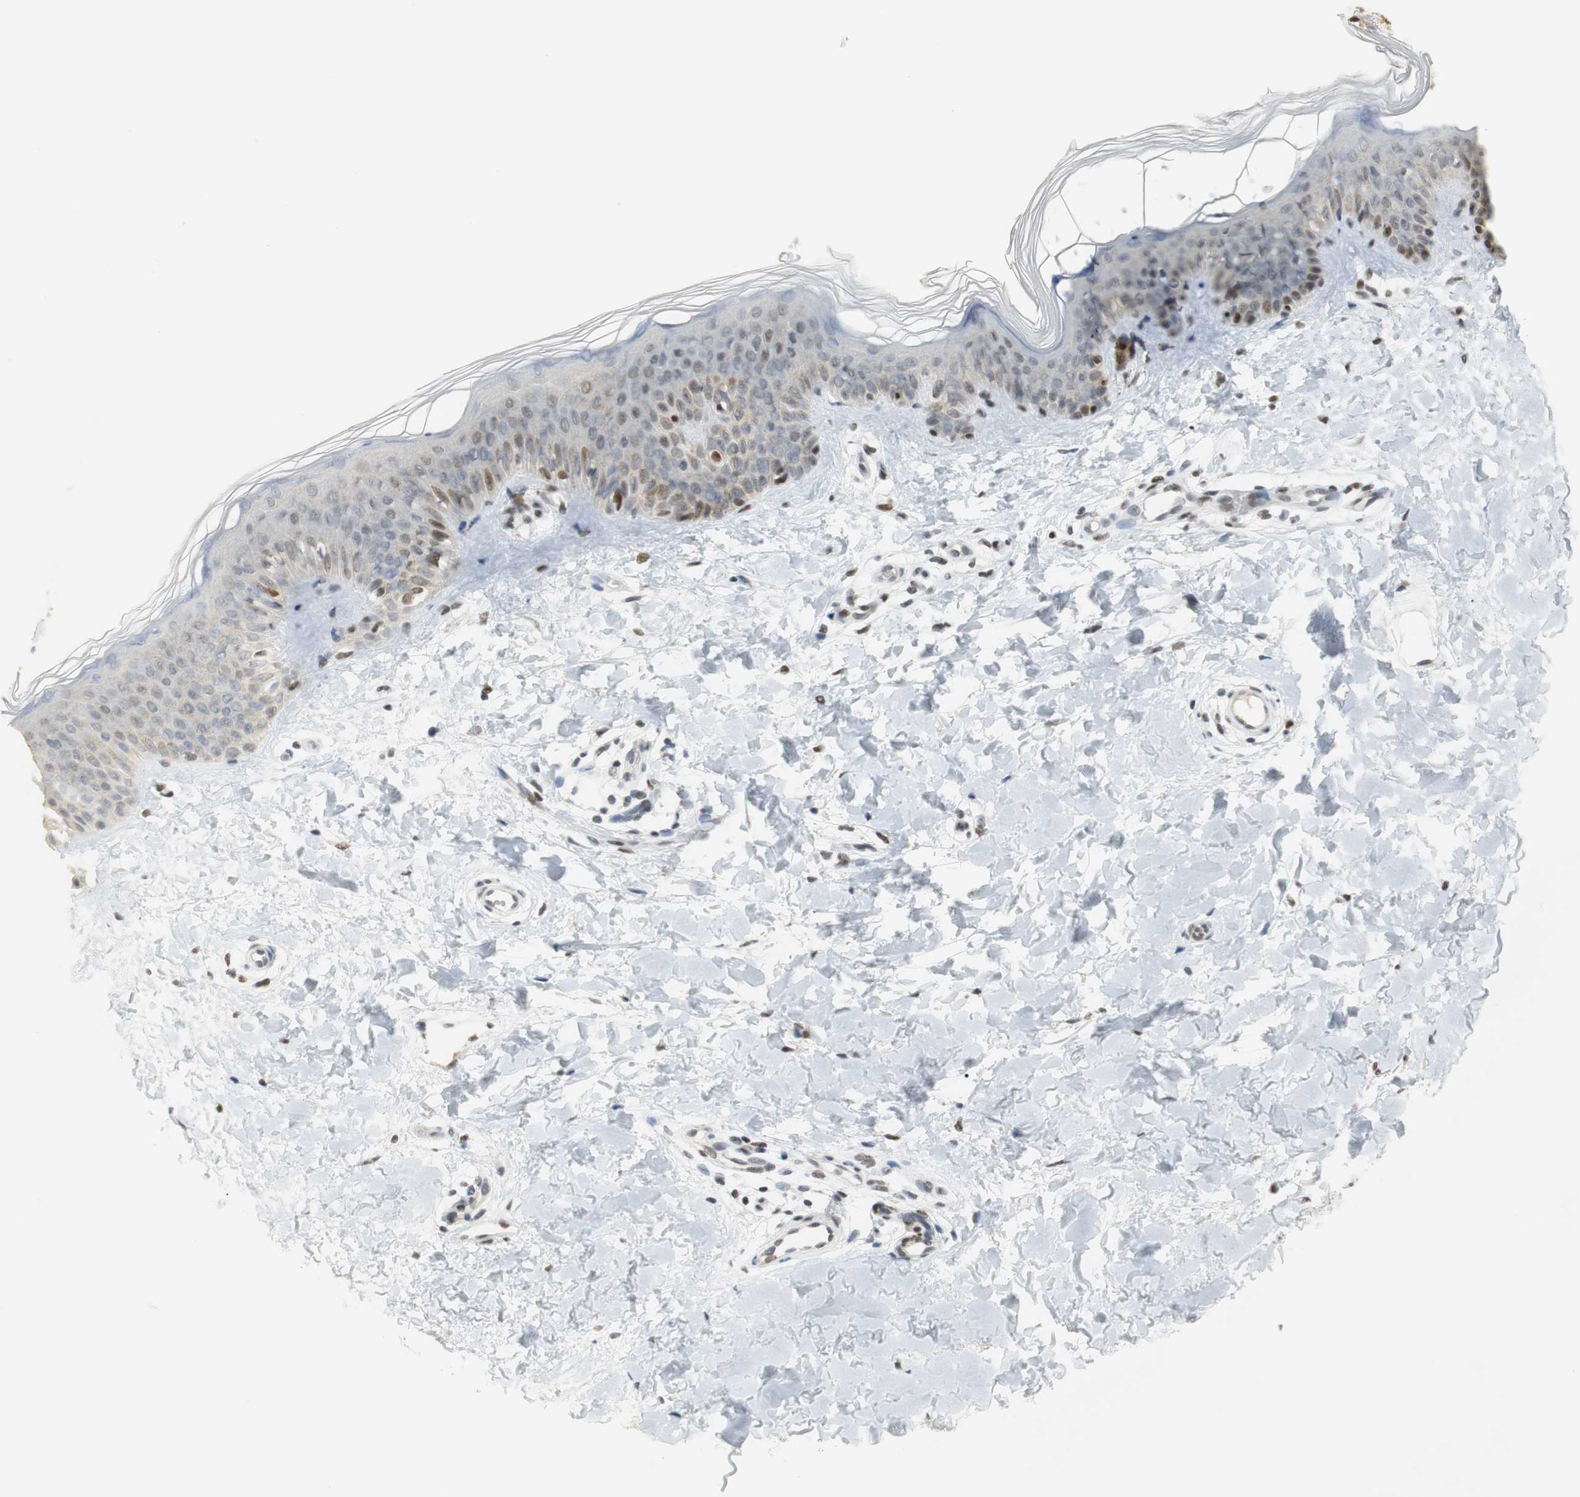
{"staining": {"intensity": "moderate", "quantity": "25%-75%", "location": "nuclear"}, "tissue": "skin", "cell_type": "Fibroblasts", "image_type": "normal", "snomed": [{"axis": "morphology", "description": "Normal tissue, NOS"}, {"axis": "topography", "description": "Skin"}], "caption": "Benign skin displays moderate nuclear expression in approximately 25%-75% of fibroblasts.", "gene": "BMI1", "patient": {"sex": "male", "age": 16}}